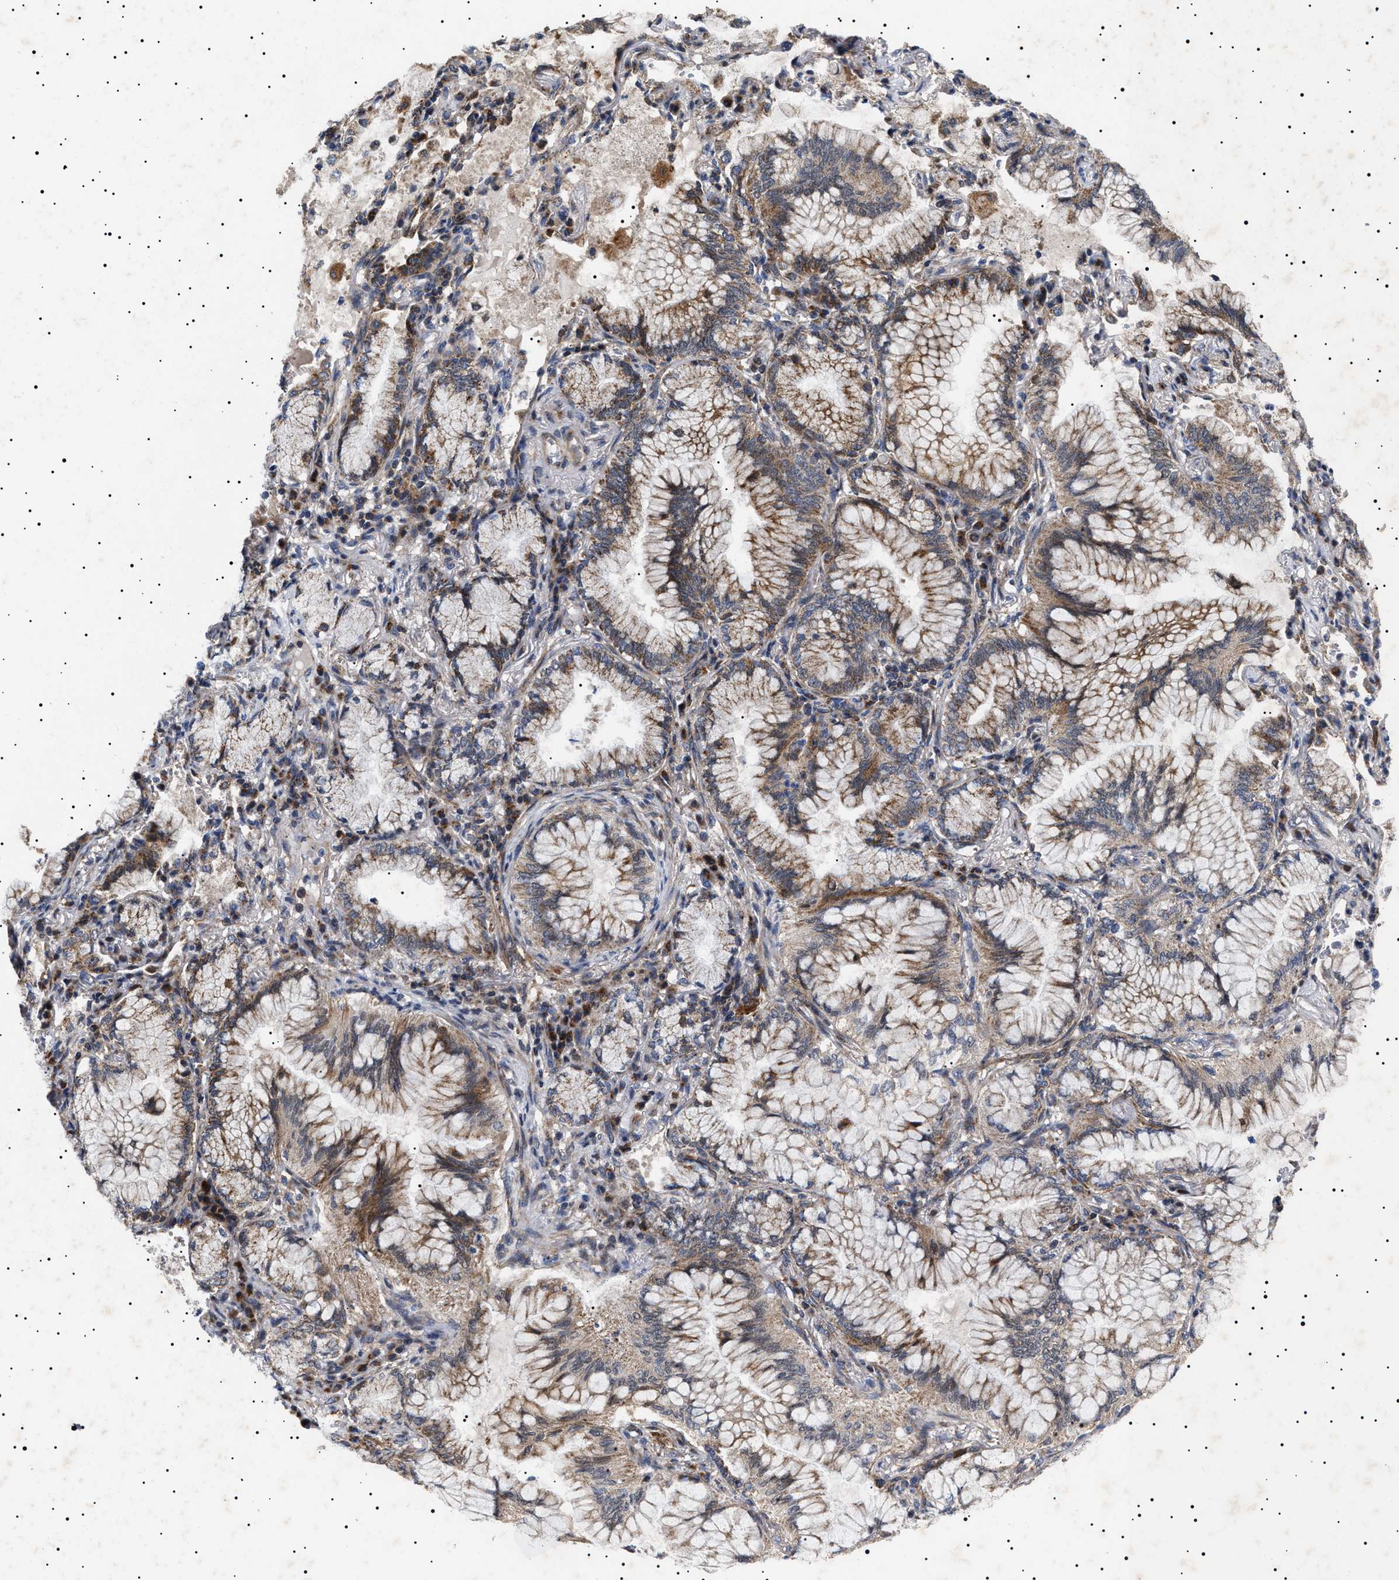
{"staining": {"intensity": "weak", "quantity": "25%-75%", "location": "cytoplasmic/membranous"}, "tissue": "lung cancer", "cell_type": "Tumor cells", "image_type": "cancer", "snomed": [{"axis": "morphology", "description": "Adenocarcinoma, NOS"}, {"axis": "topography", "description": "Lung"}], "caption": "Immunohistochemical staining of human lung cancer displays low levels of weak cytoplasmic/membranous protein staining in about 25%-75% of tumor cells.", "gene": "RAB34", "patient": {"sex": "female", "age": 70}}